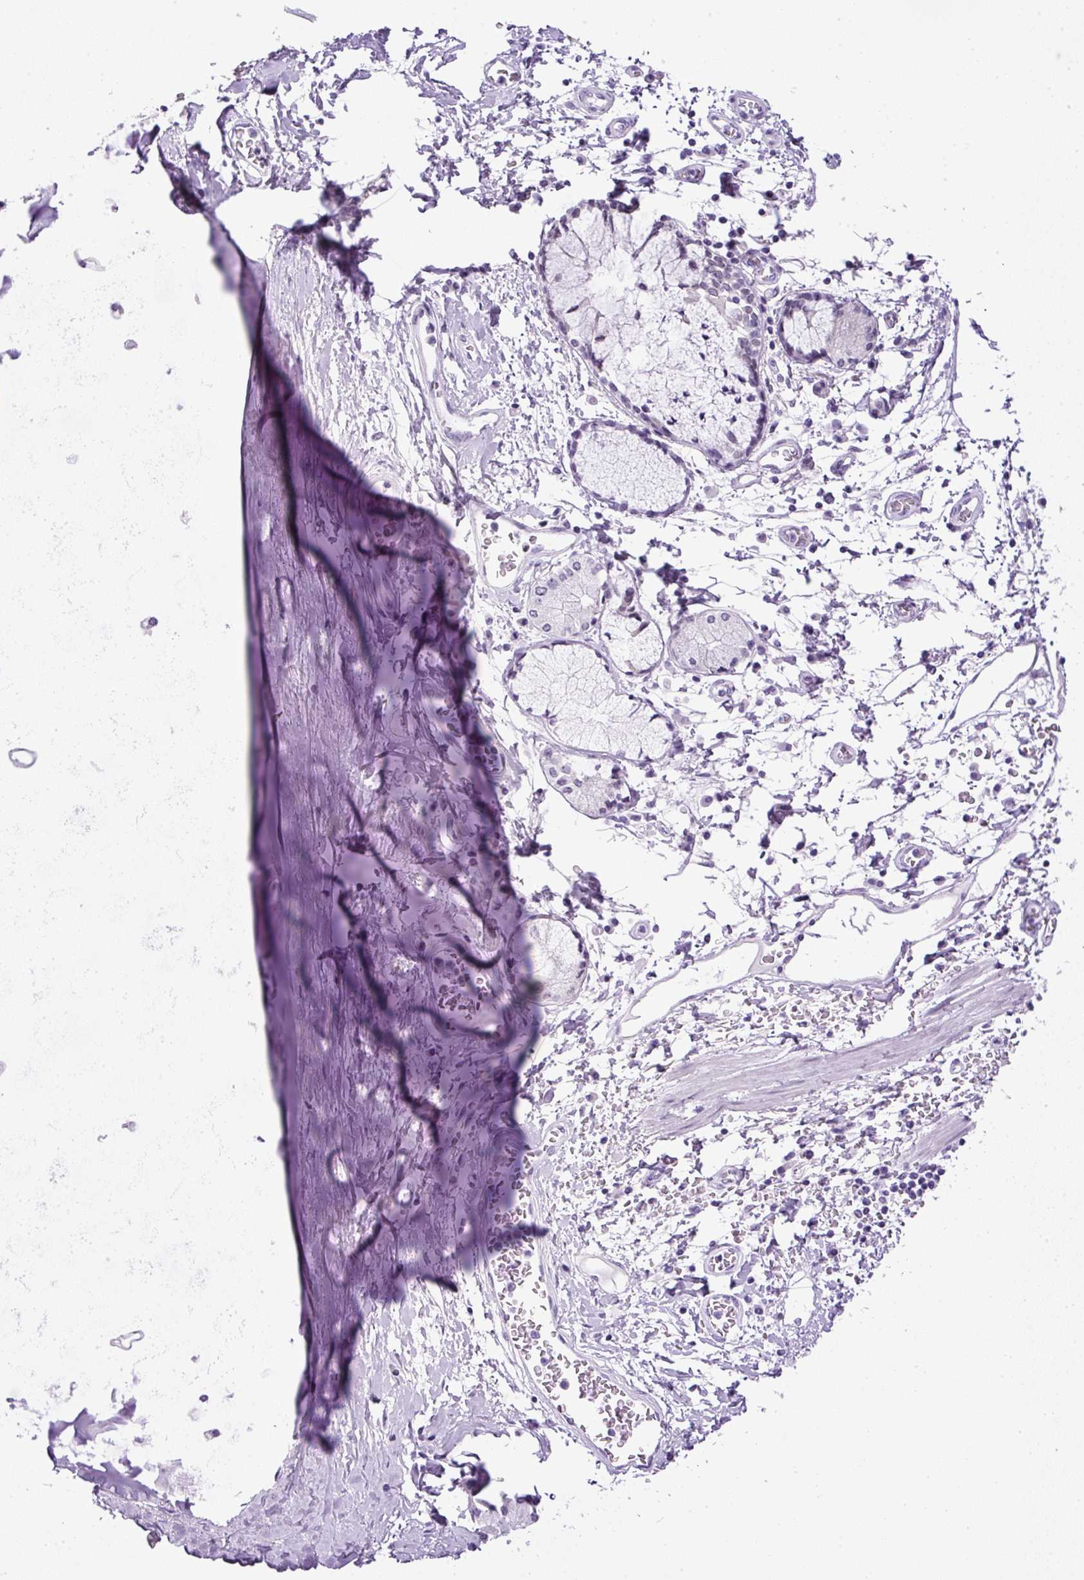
{"staining": {"intensity": "negative", "quantity": "none", "location": "none"}, "tissue": "adipose tissue", "cell_type": "Adipocytes", "image_type": "normal", "snomed": [{"axis": "morphology", "description": "Normal tissue, NOS"}, {"axis": "morphology", "description": "Degeneration, NOS"}, {"axis": "topography", "description": "Cartilage tissue"}, {"axis": "topography", "description": "Lung"}], "caption": "Immunohistochemistry (IHC) of normal human adipose tissue shows no staining in adipocytes.", "gene": "RHBDD2", "patient": {"sex": "female", "age": 61}}